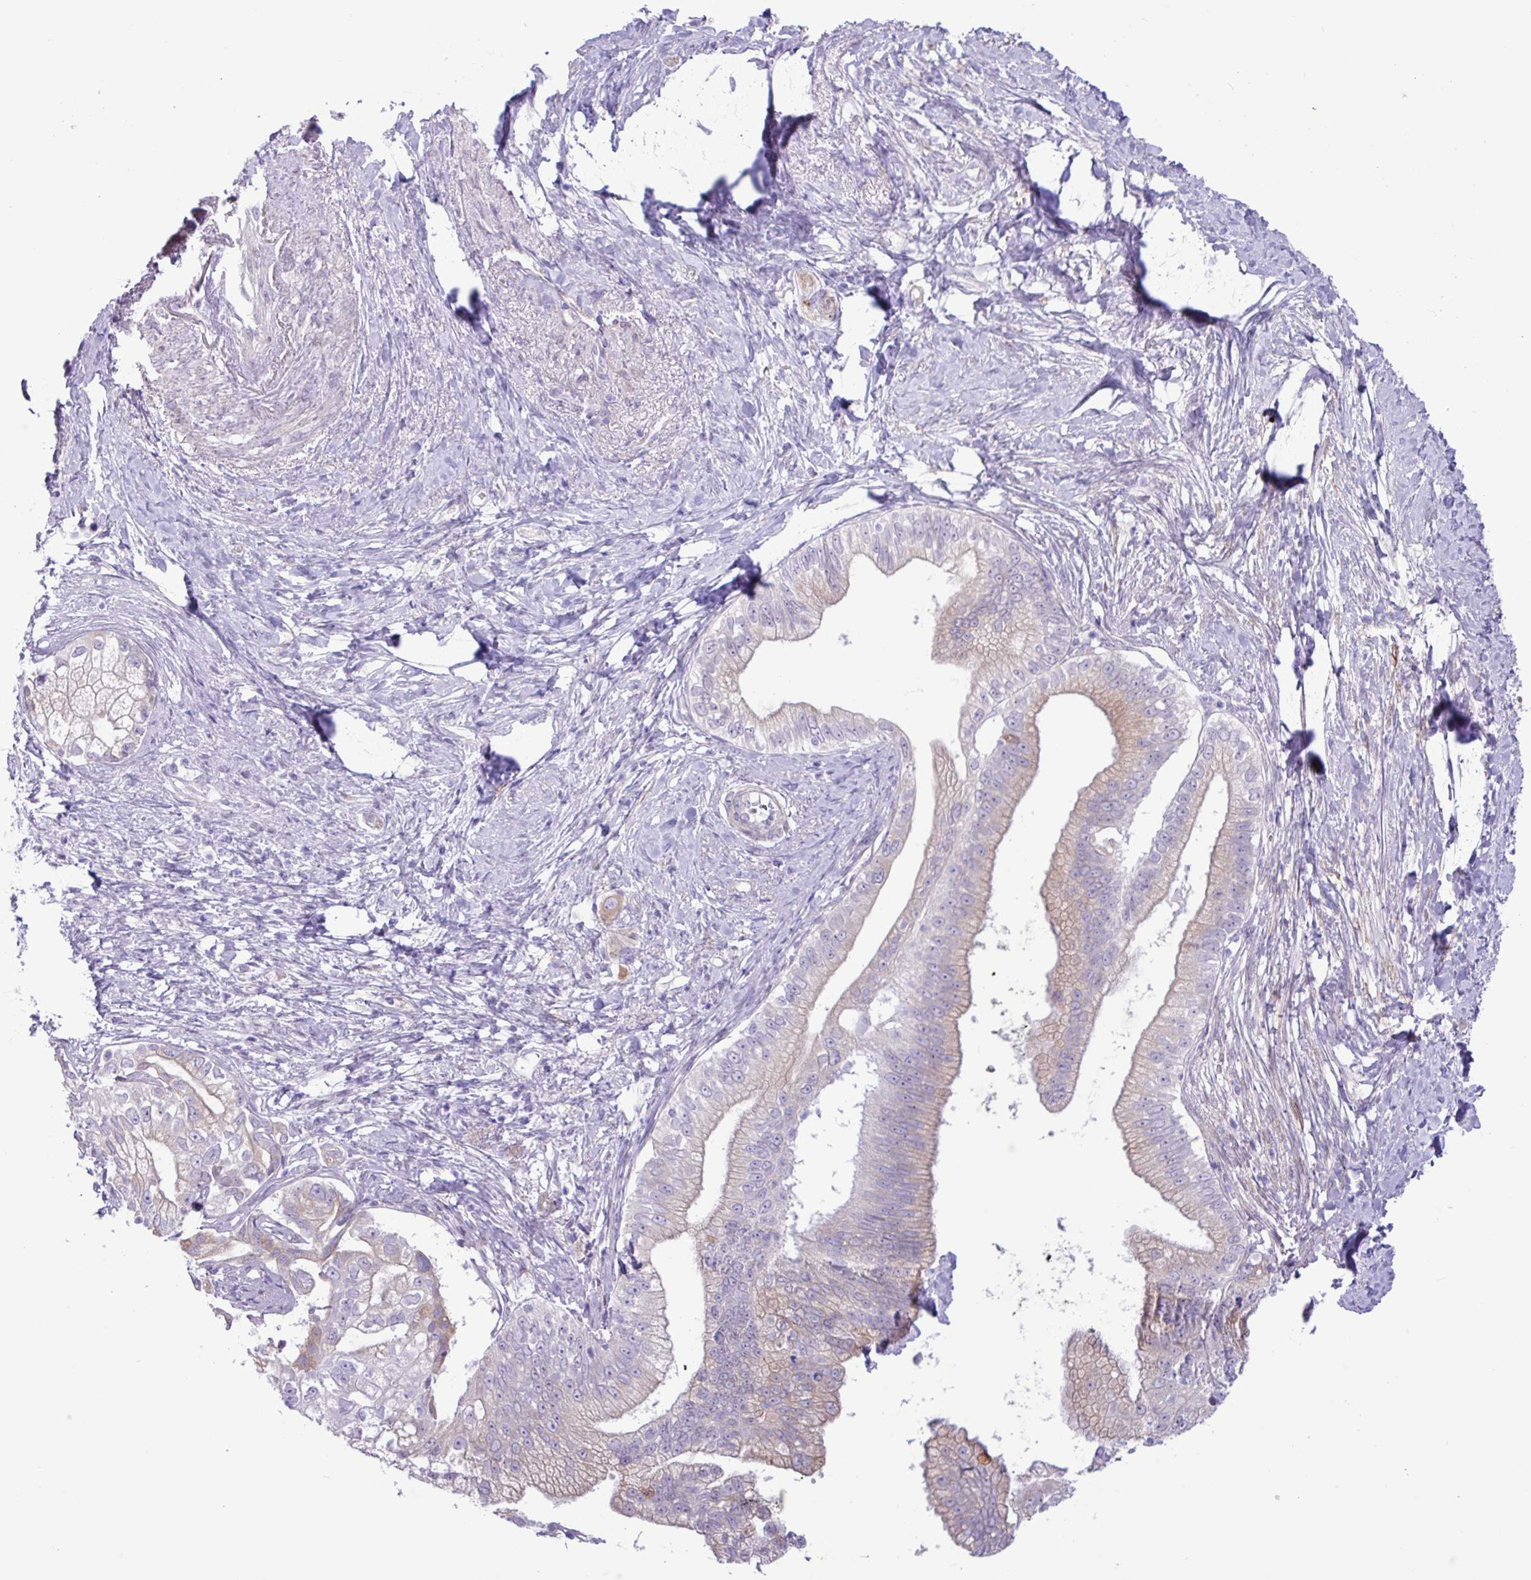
{"staining": {"intensity": "weak", "quantity": "25%-75%", "location": "cytoplasmic/membranous"}, "tissue": "pancreatic cancer", "cell_type": "Tumor cells", "image_type": "cancer", "snomed": [{"axis": "morphology", "description": "Adenocarcinoma, NOS"}, {"axis": "topography", "description": "Pancreas"}], "caption": "Immunohistochemistry (IHC) (DAB (3,3'-diaminobenzidine)) staining of pancreatic cancer shows weak cytoplasmic/membranous protein expression in about 25%-75% of tumor cells.", "gene": "SLC38A1", "patient": {"sex": "male", "age": 70}}